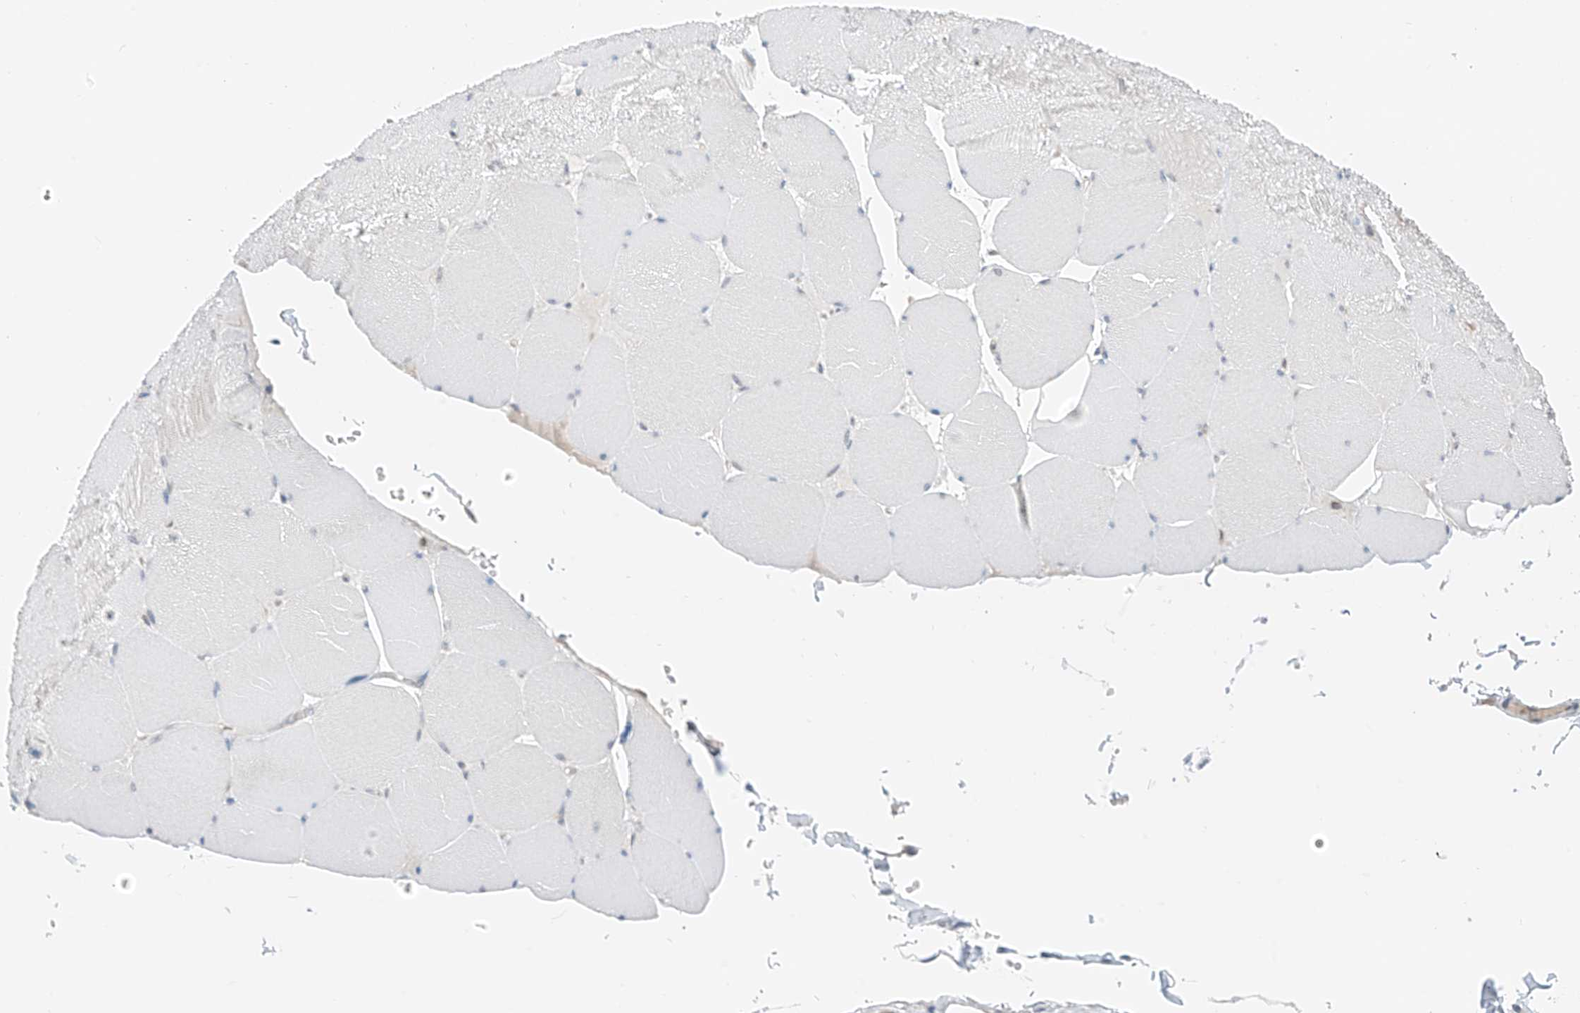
{"staining": {"intensity": "negative", "quantity": "none", "location": "none"}, "tissue": "skeletal muscle", "cell_type": "Myocytes", "image_type": "normal", "snomed": [{"axis": "morphology", "description": "Normal tissue, NOS"}, {"axis": "topography", "description": "Skeletal muscle"}, {"axis": "topography", "description": "Head-Neck"}], "caption": "DAB immunohistochemical staining of unremarkable skeletal muscle demonstrates no significant positivity in myocytes.", "gene": "PPA2", "patient": {"sex": "male", "age": 66}}